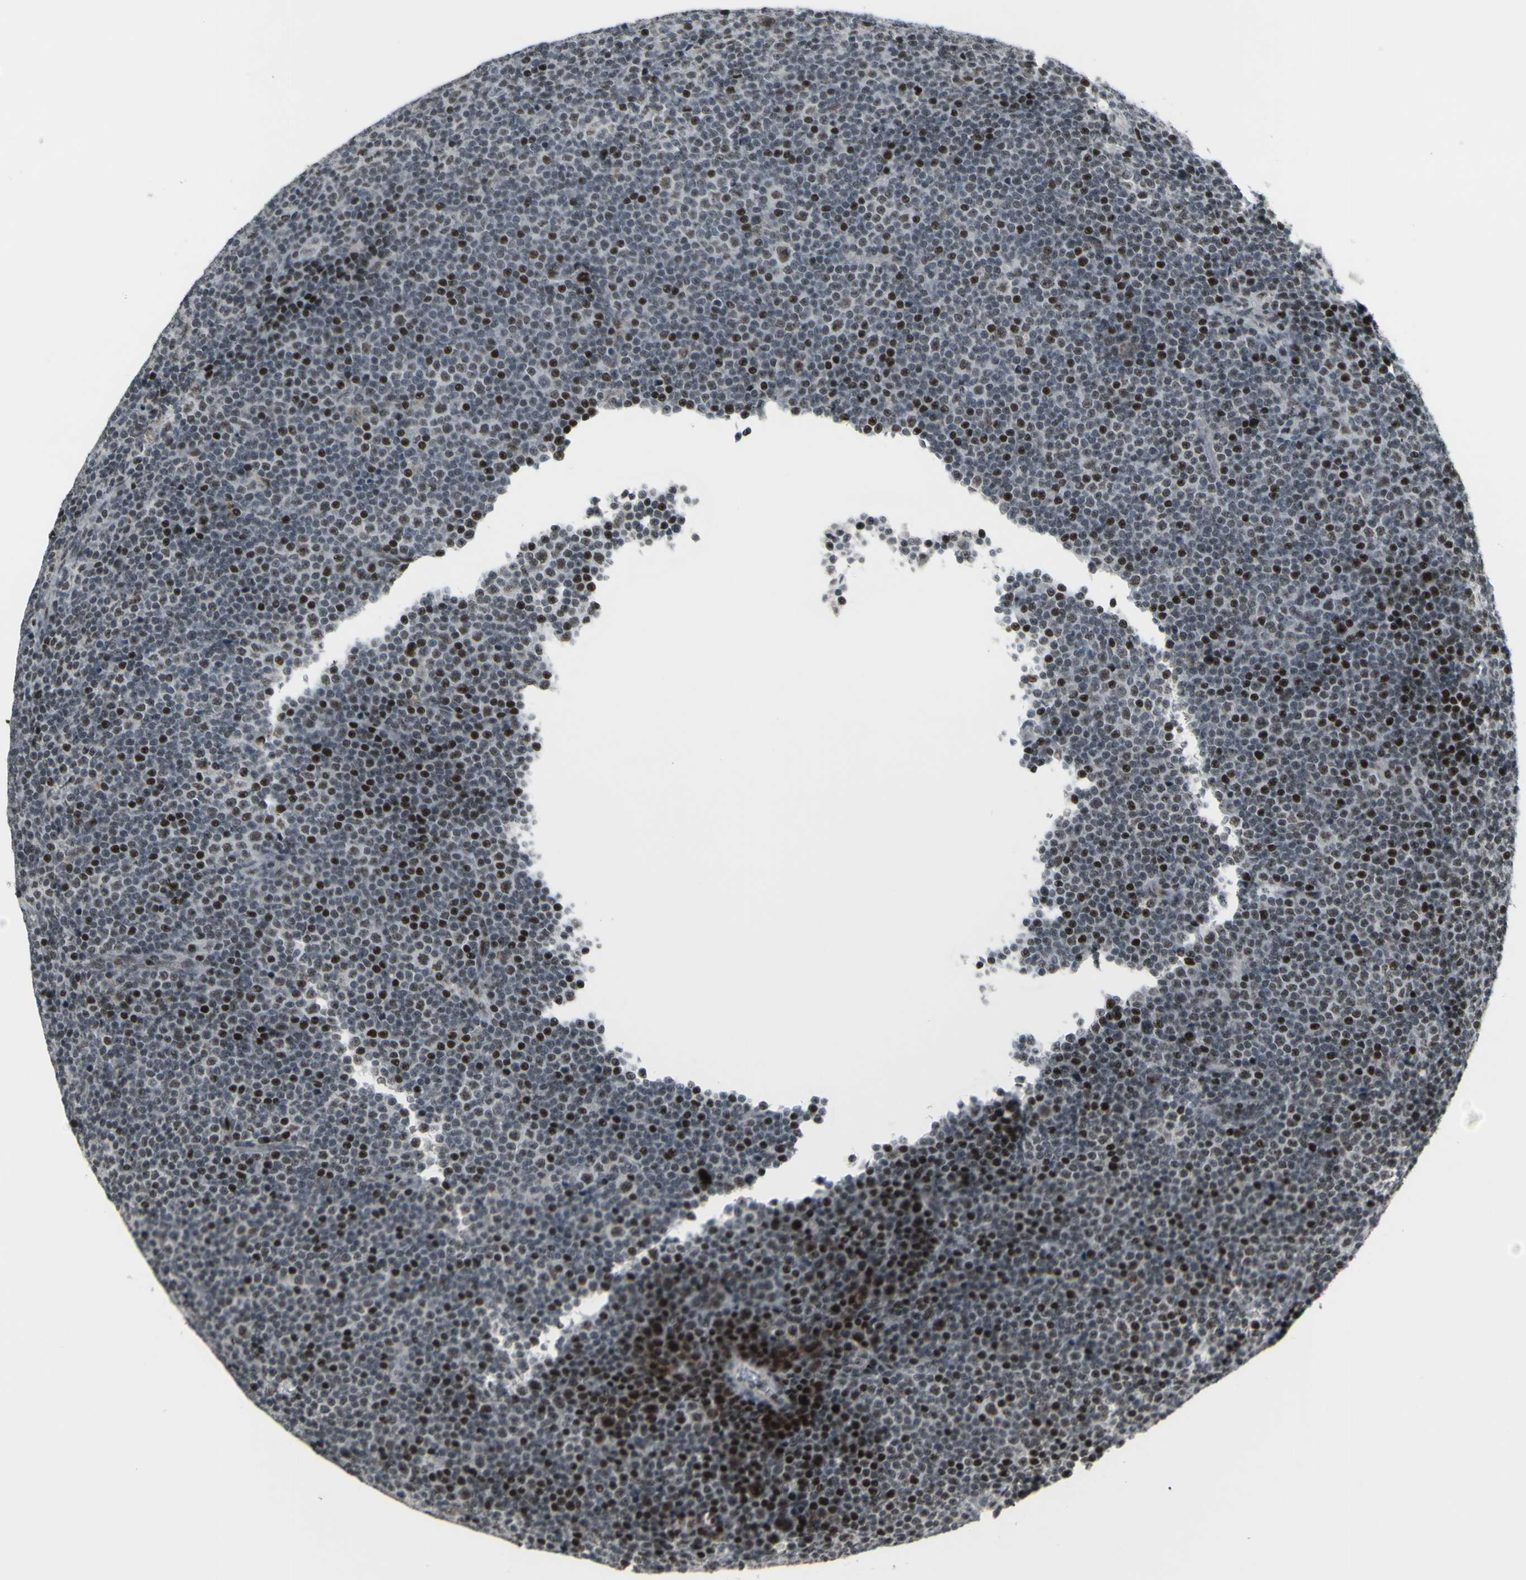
{"staining": {"intensity": "strong", "quantity": "25%-75%", "location": "nuclear"}, "tissue": "lymphoma", "cell_type": "Tumor cells", "image_type": "cancer", "snomed": [{"axis": "morphology", "description": "Malignant lymphoma, non-Hodgkin's type, Low grade"}, {"axis": "topography", "description": "Lymph node"}], "caption": "The photomicrograph reveals a brown stain indicating the presence of a protein in the nuclear of tumor cells in lymphoma.", "gene": "SUPT6H", "patient": {"sex": "female", "age": 67}}